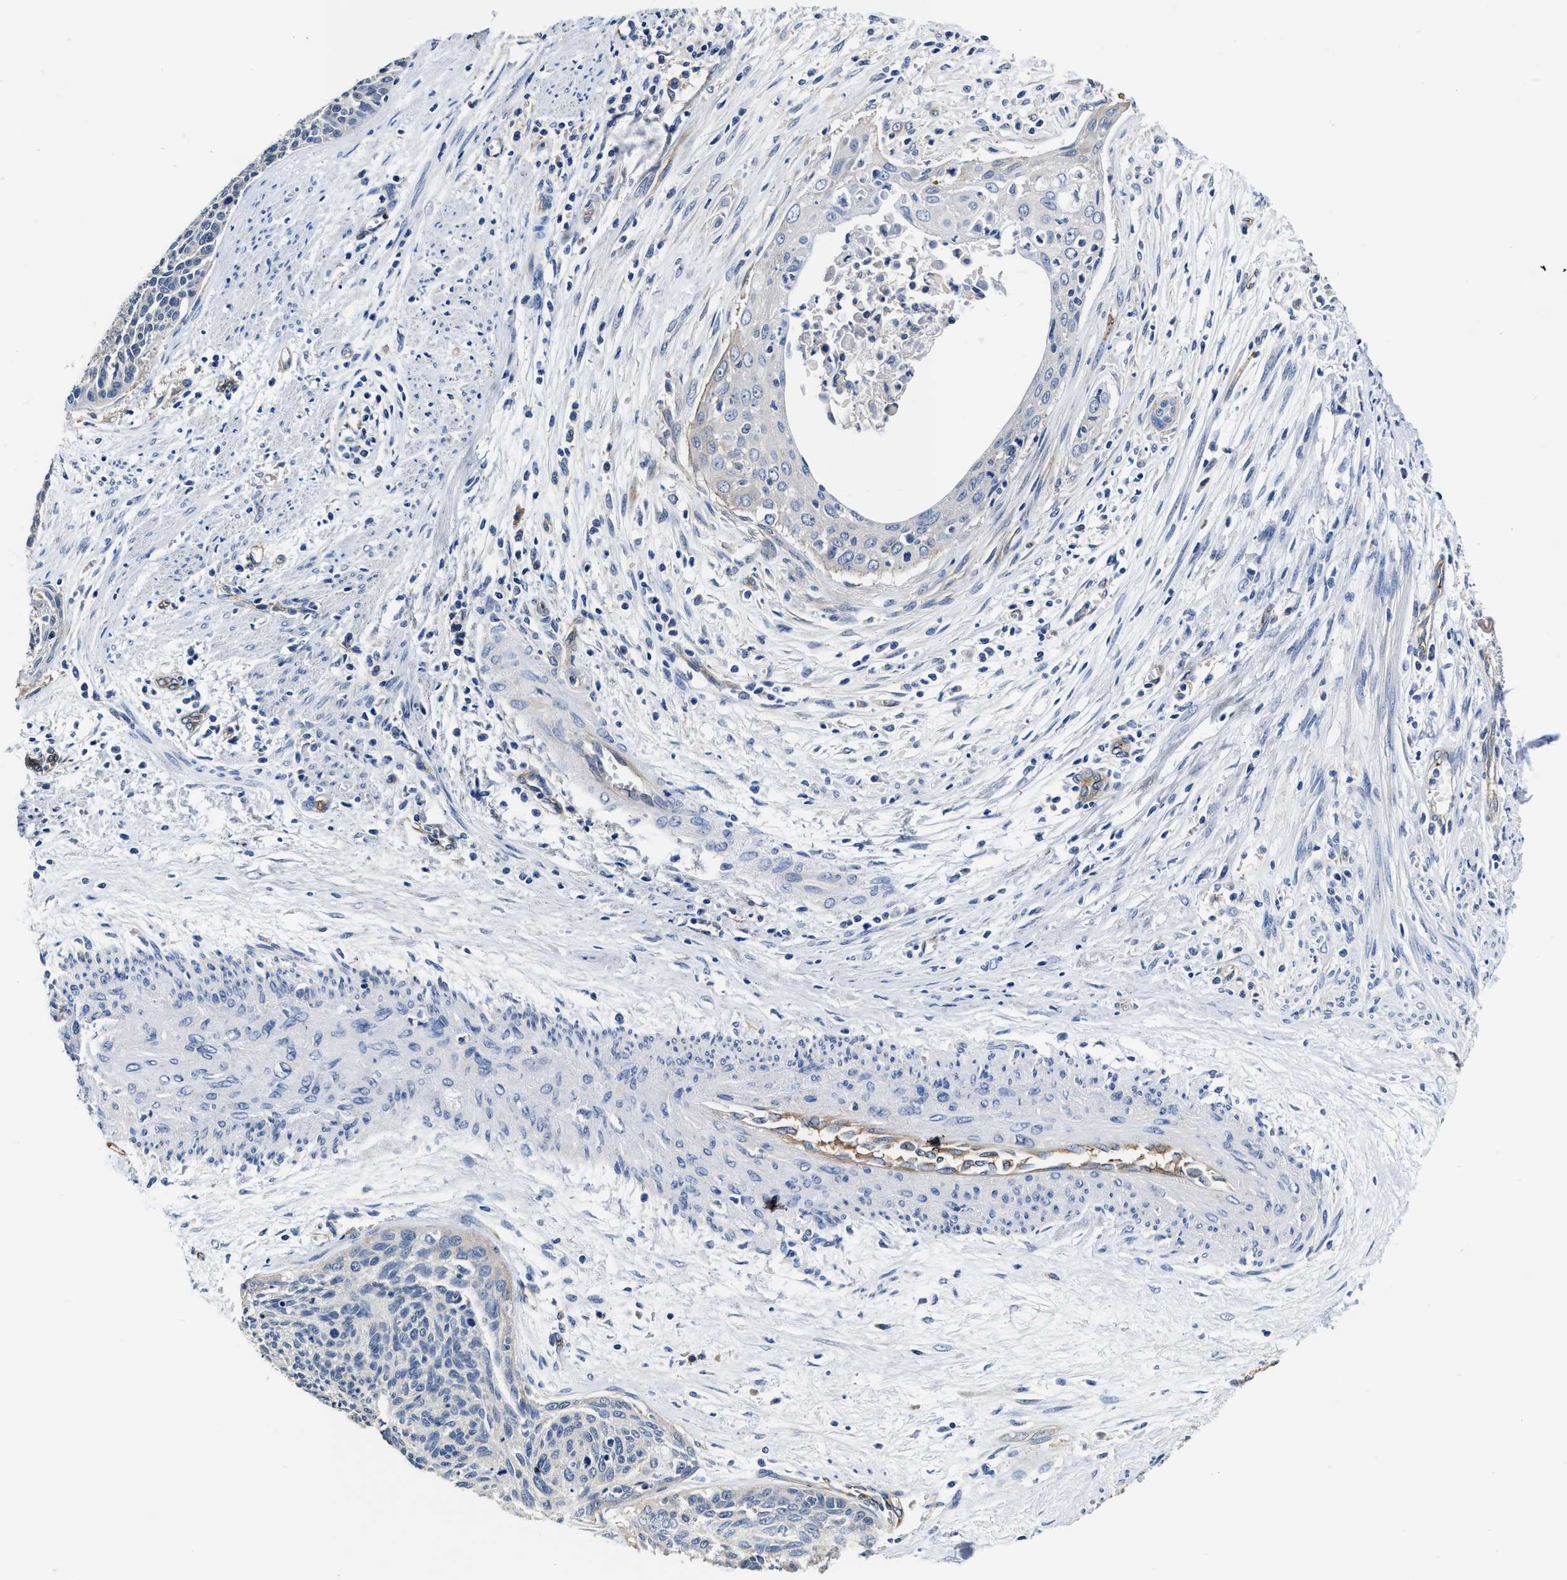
{"staining": {"intensity": "negative", "quantity": "none", "location": "none"}, "tissue": "cervical cancer", "cell_type": "Tumor cells", "image_type": "cancer", "snomed": [{"axis": "morphology", "description": "Squamous cell carcinoma, NOS"}, {"axis": "topography", "description": "Cervix"}], "caption": "This photomicrograph is of cervical cancer (squamous cell carcinoma) stained with immunohistochemistry (IHC) to label a protein in brown with the nuclei are counter-stained blue. There is no expression in tumor cells.", "gene": "C22orf42", "patient": {"sex": "female", "age": 55}}